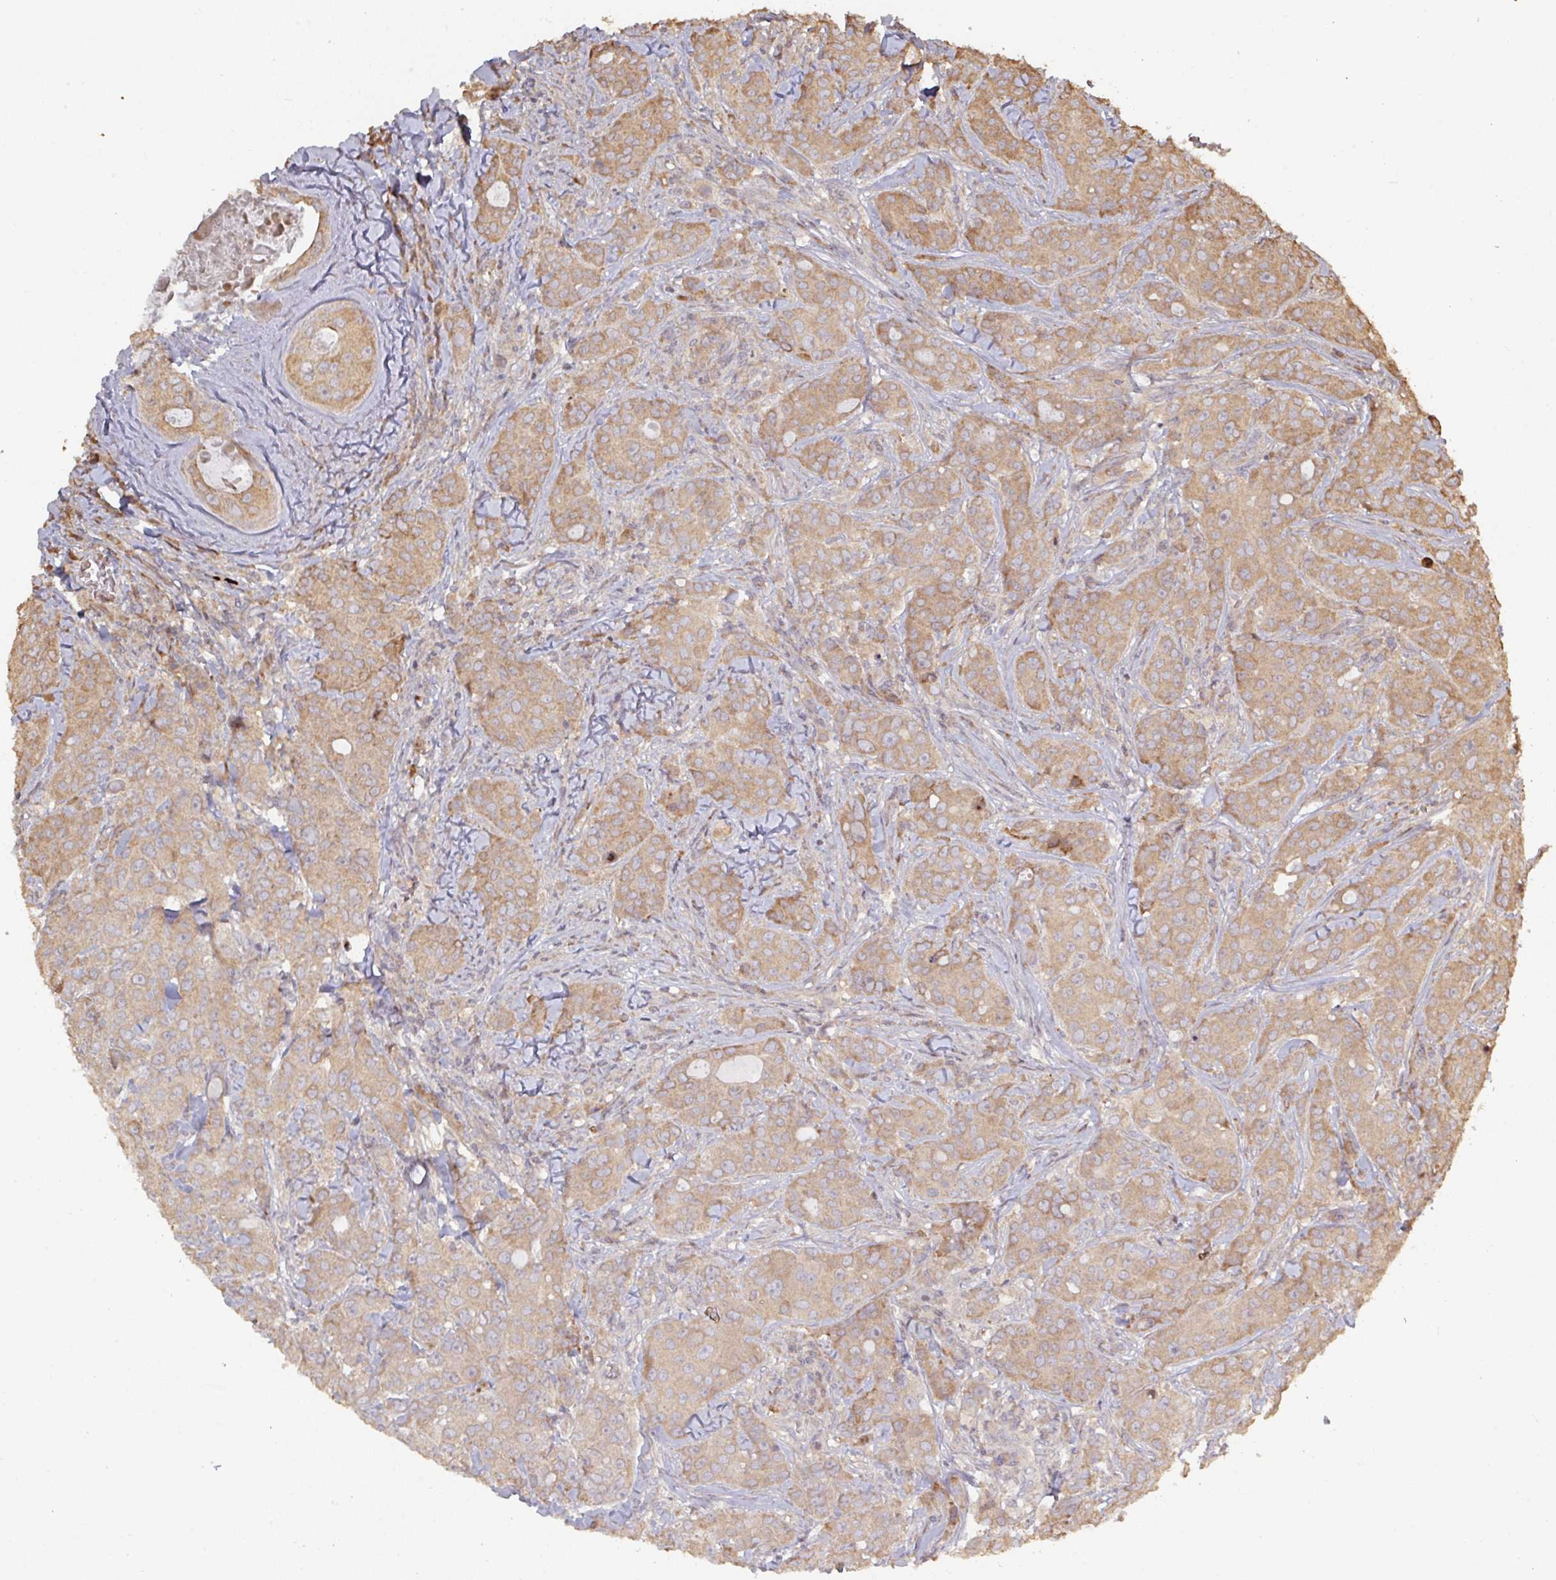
{"staining": {"intensity": "moderate", "quantity": ">75%", "location": "cytoplasmic/membranous"}, "tissue": "breast cancer", "cell_type": "Tumor cells", "image_type": "cancer", "snomed": [{"axis": "morphology", "description": "Duct carcinoma"}, {"axis": "topography", "description": "Breast"}], "caption": "High-magnification brightfield microscopy of breast cancer (invasive ductal carcinoma) stained with DAB (brown) and counterstained with hematoxylin (blue). tumor cells exhibit moderate cytoplasmic/membranous expression is appreciated in about>75% of cells.", "gene": "CA7", "patient": {"sex": "female", "age": 43}}